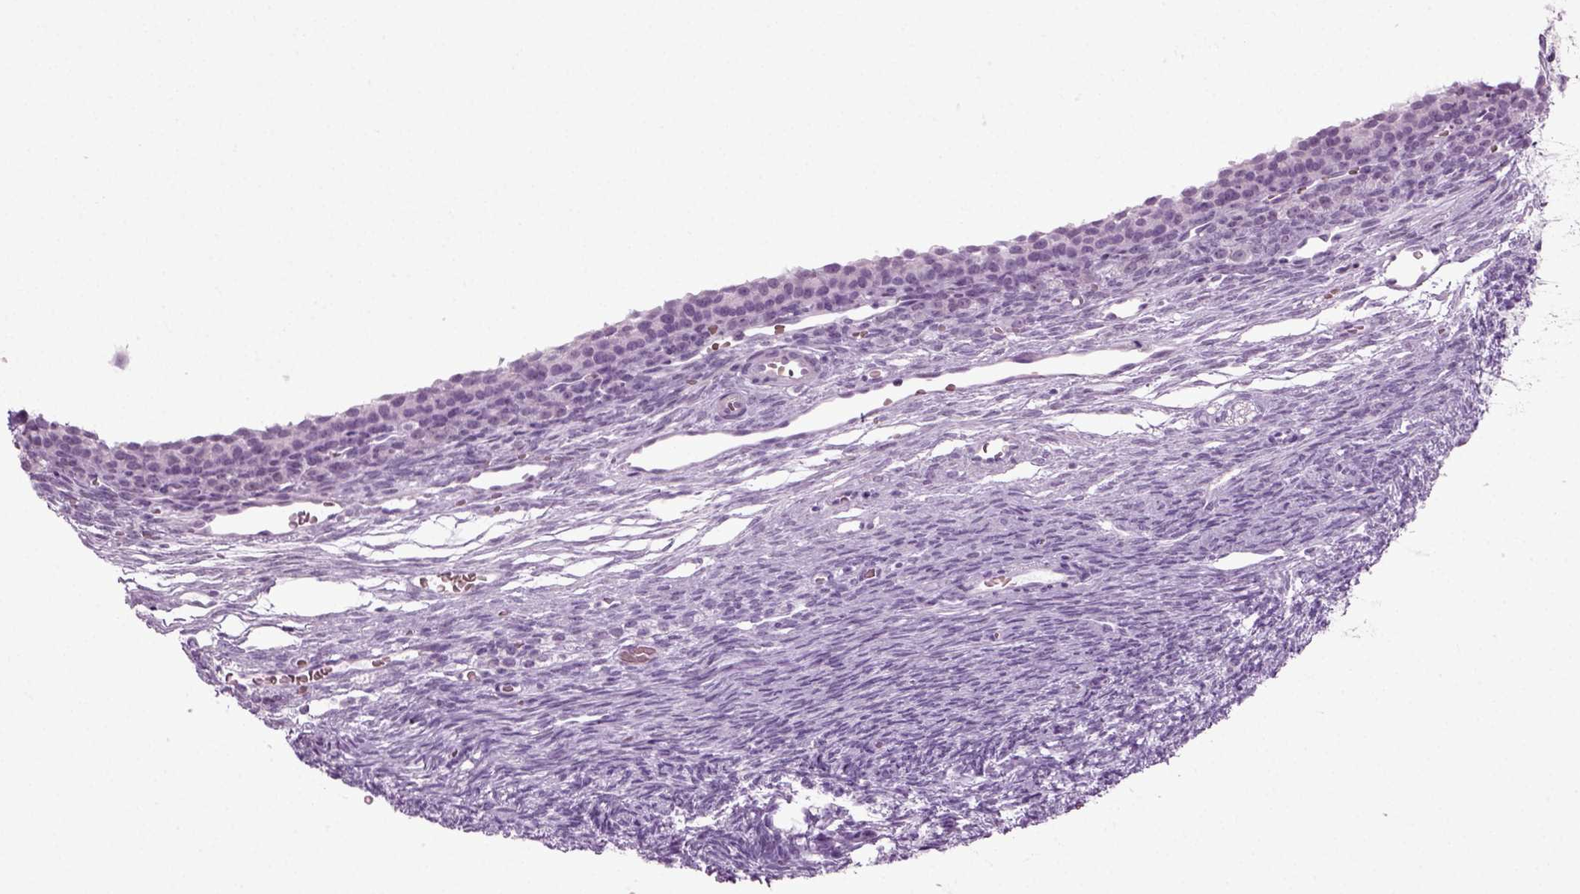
{"staining": {"intensity": "negative", "quantity": "none", "location": "none"}, "tissue": "ovary", "cell_type": "Ovarian stroma cells", "image_type": "normal", "snomed": [{"axis": "morphology", "description": "Normal tissue, NOS"}, {"axis": "topography", "description": "Ovary"}], "caption": "This is a image of IHC staining of unremarkable ovary, which shows no staining in ovarian stroma cells. Brightfield microscopy of immunohistochemistry (IHC) stained with DAB (brown) and hematoxylin (blue), captured at high magnification.", "gene": "ZC2HC1C", "patient": {"sex": "female", "age": 27}}